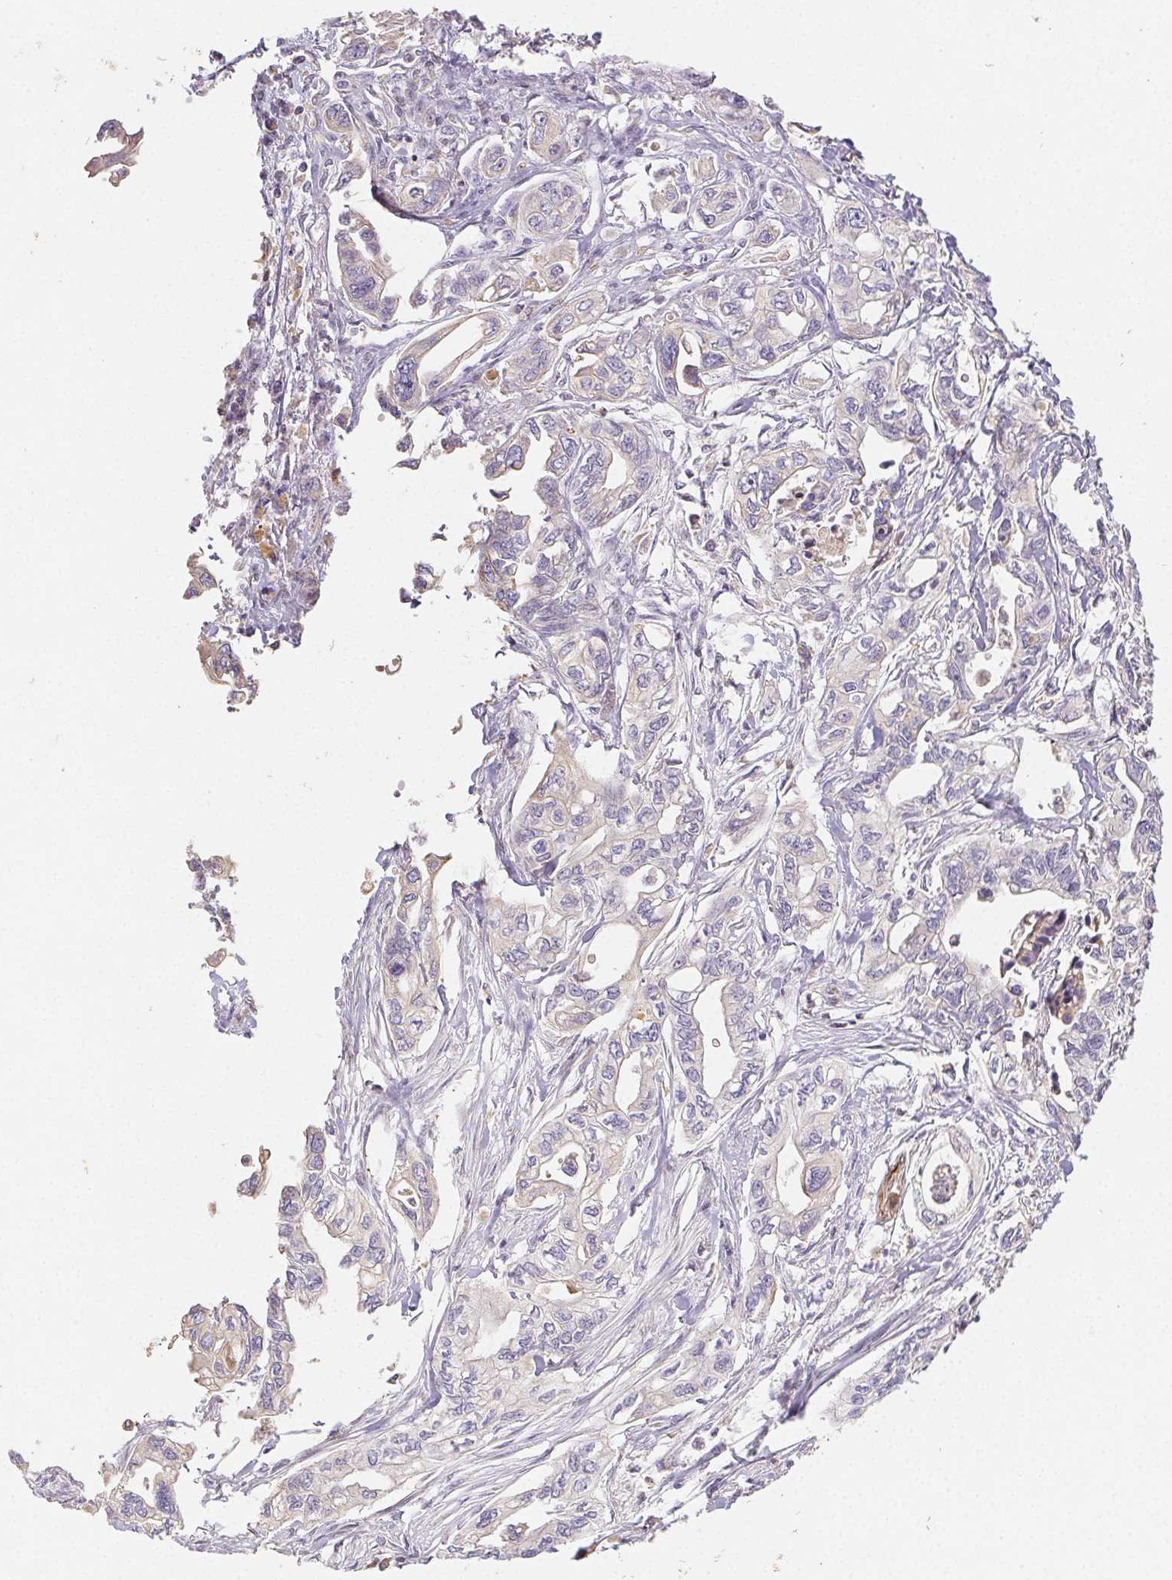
{"staining": {"intensity": "negative", "quantity": "none", "location": "none"}, "tissue": "pancreatic cancer", "cell_type": "Tumor cells", "image_type": "cancer", "snomed": [{"axis": "morphology", "description": "Adenocarcinoma, NOS"}, {"axis": "topography", "description": "Pancreas"}], "caption": "This is an immunohistochemistry histopathology image of pancreatic cancer. There is no staining in tumor cells.", "gene": "ACVR1B", "patient": {"sex": "male", "age": 68}}